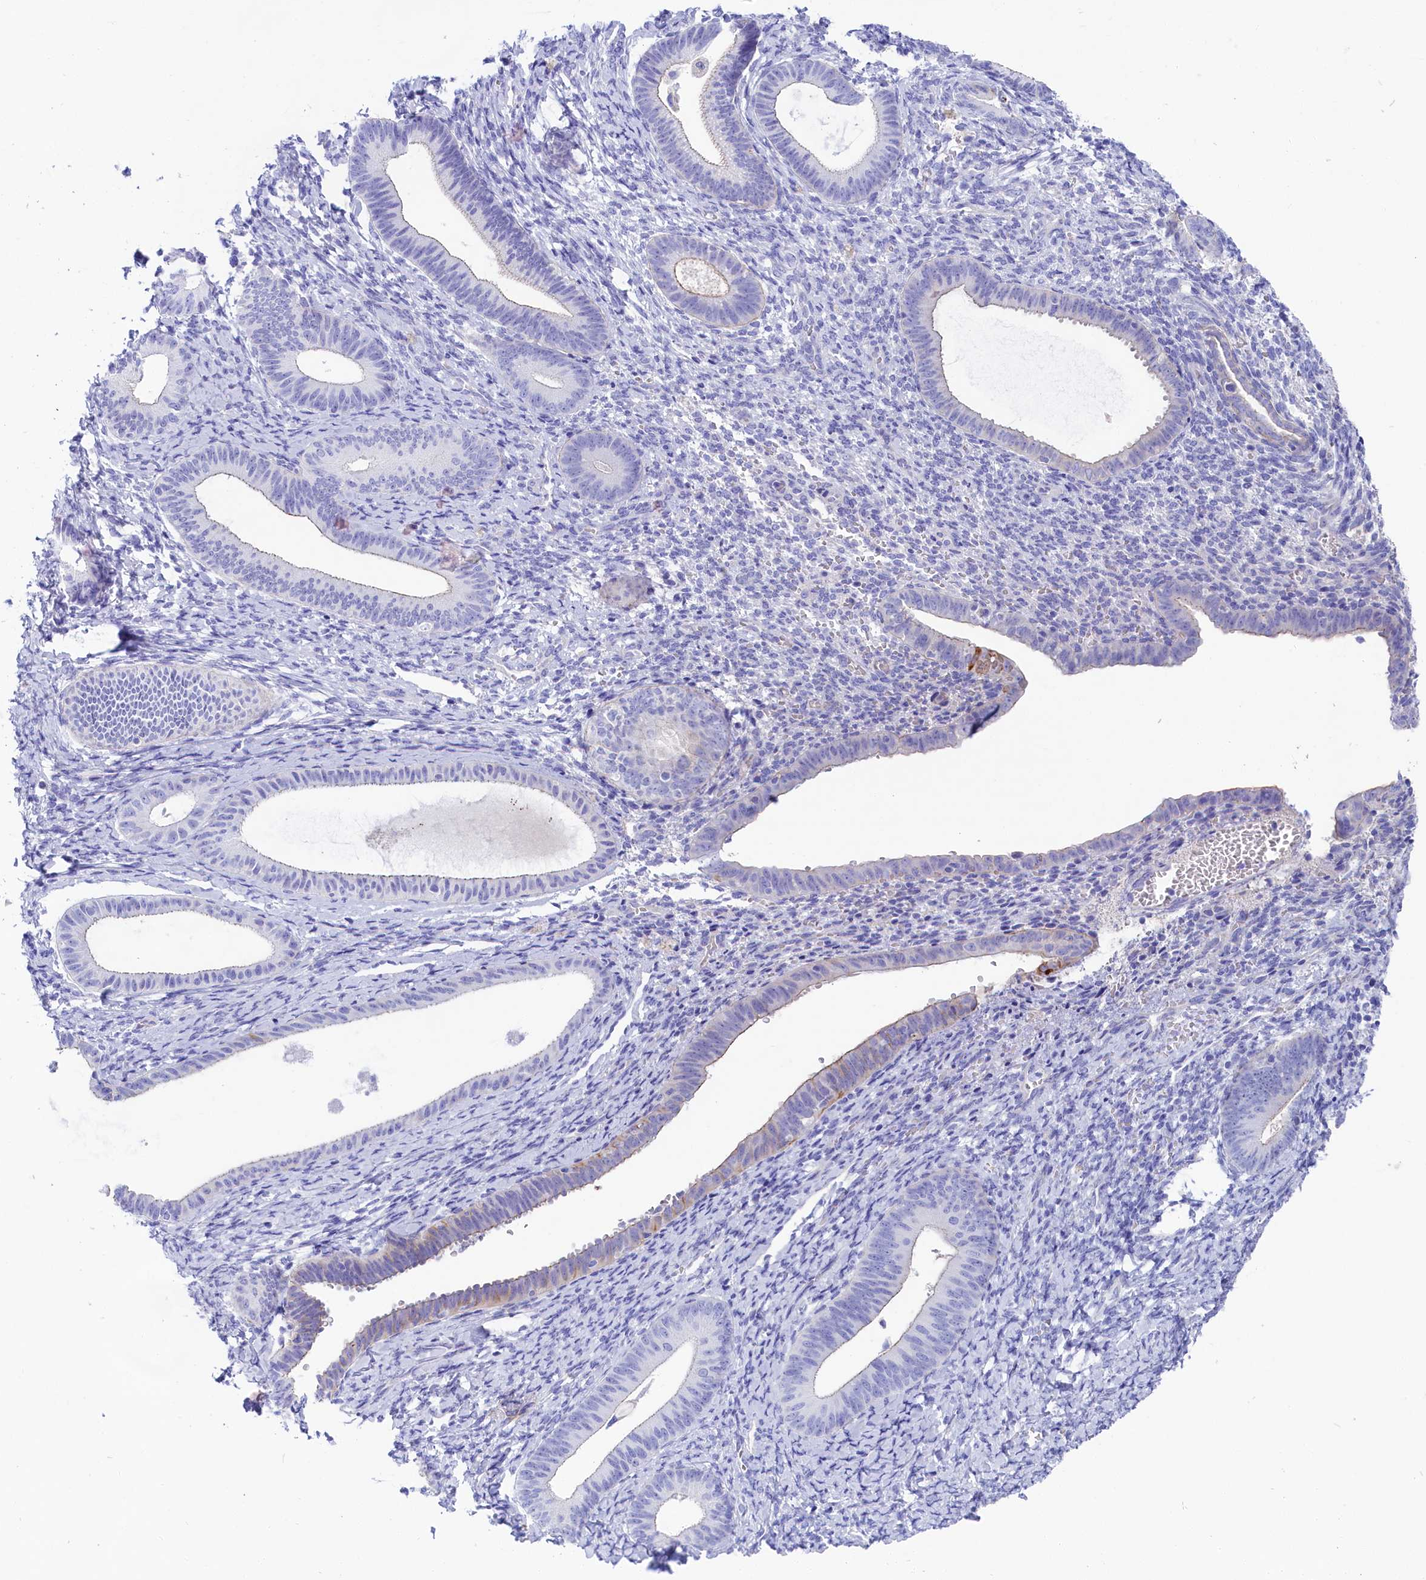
{"staining": {"intensity": "negative", "quantity": "none", "location": "none"}, "tissue": "endometrium", "cell_type": "Cells in endometrial stroma", "image_type": "normal", "snomed": [{"axis": "morphology", "description": "Normal tissue, NOS"}, {"axis": "topography", "description": "Endometrium"}], "caption": "Endometrium stained for a protein using immunohistochemistry (IHC) exhibits no staining cells in endometrial stroma.", "gene": "SULT2A1", "patient": {"sex": "female", "age": 65}}